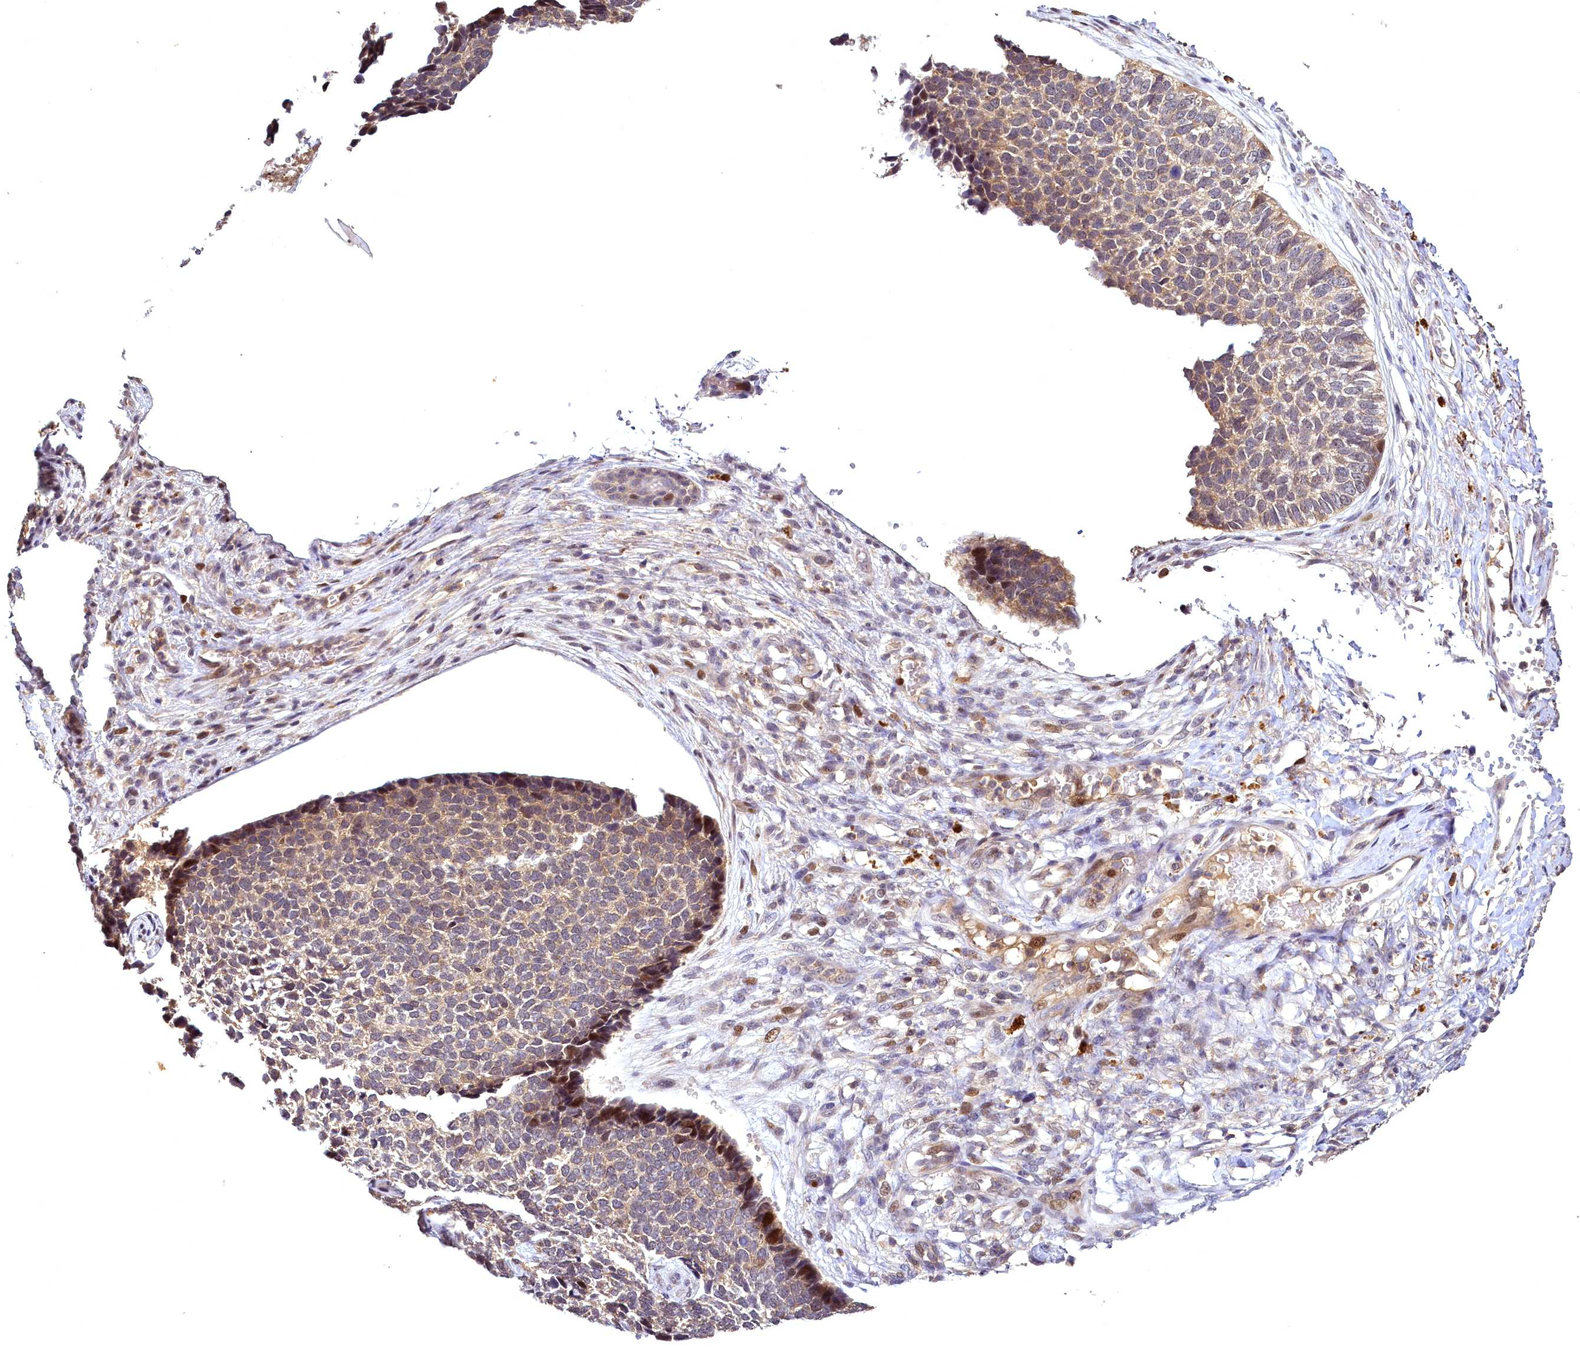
{"staining": {"intensity": "moderate", "quantity": "<25%", "location": "cytoplasmic/membranous,nuclear"}, "tissue": "skin cancer", "cell_type": "Tumor cells", "image_type": "cancer", "snomed": [{"axis": "morphology", "description": "Basal cell carcinoma"}, {"axis": "topography", "description": "Skin"}], "caption": "Immunohistochemical staining of skin cancer reveals low levels of moderate cytoplasmic/membranous and nuclear protein expression in about <25% of tumor cells.", "gene": "TMEM39A", "patient": {"sex": "female", "age": 84}}